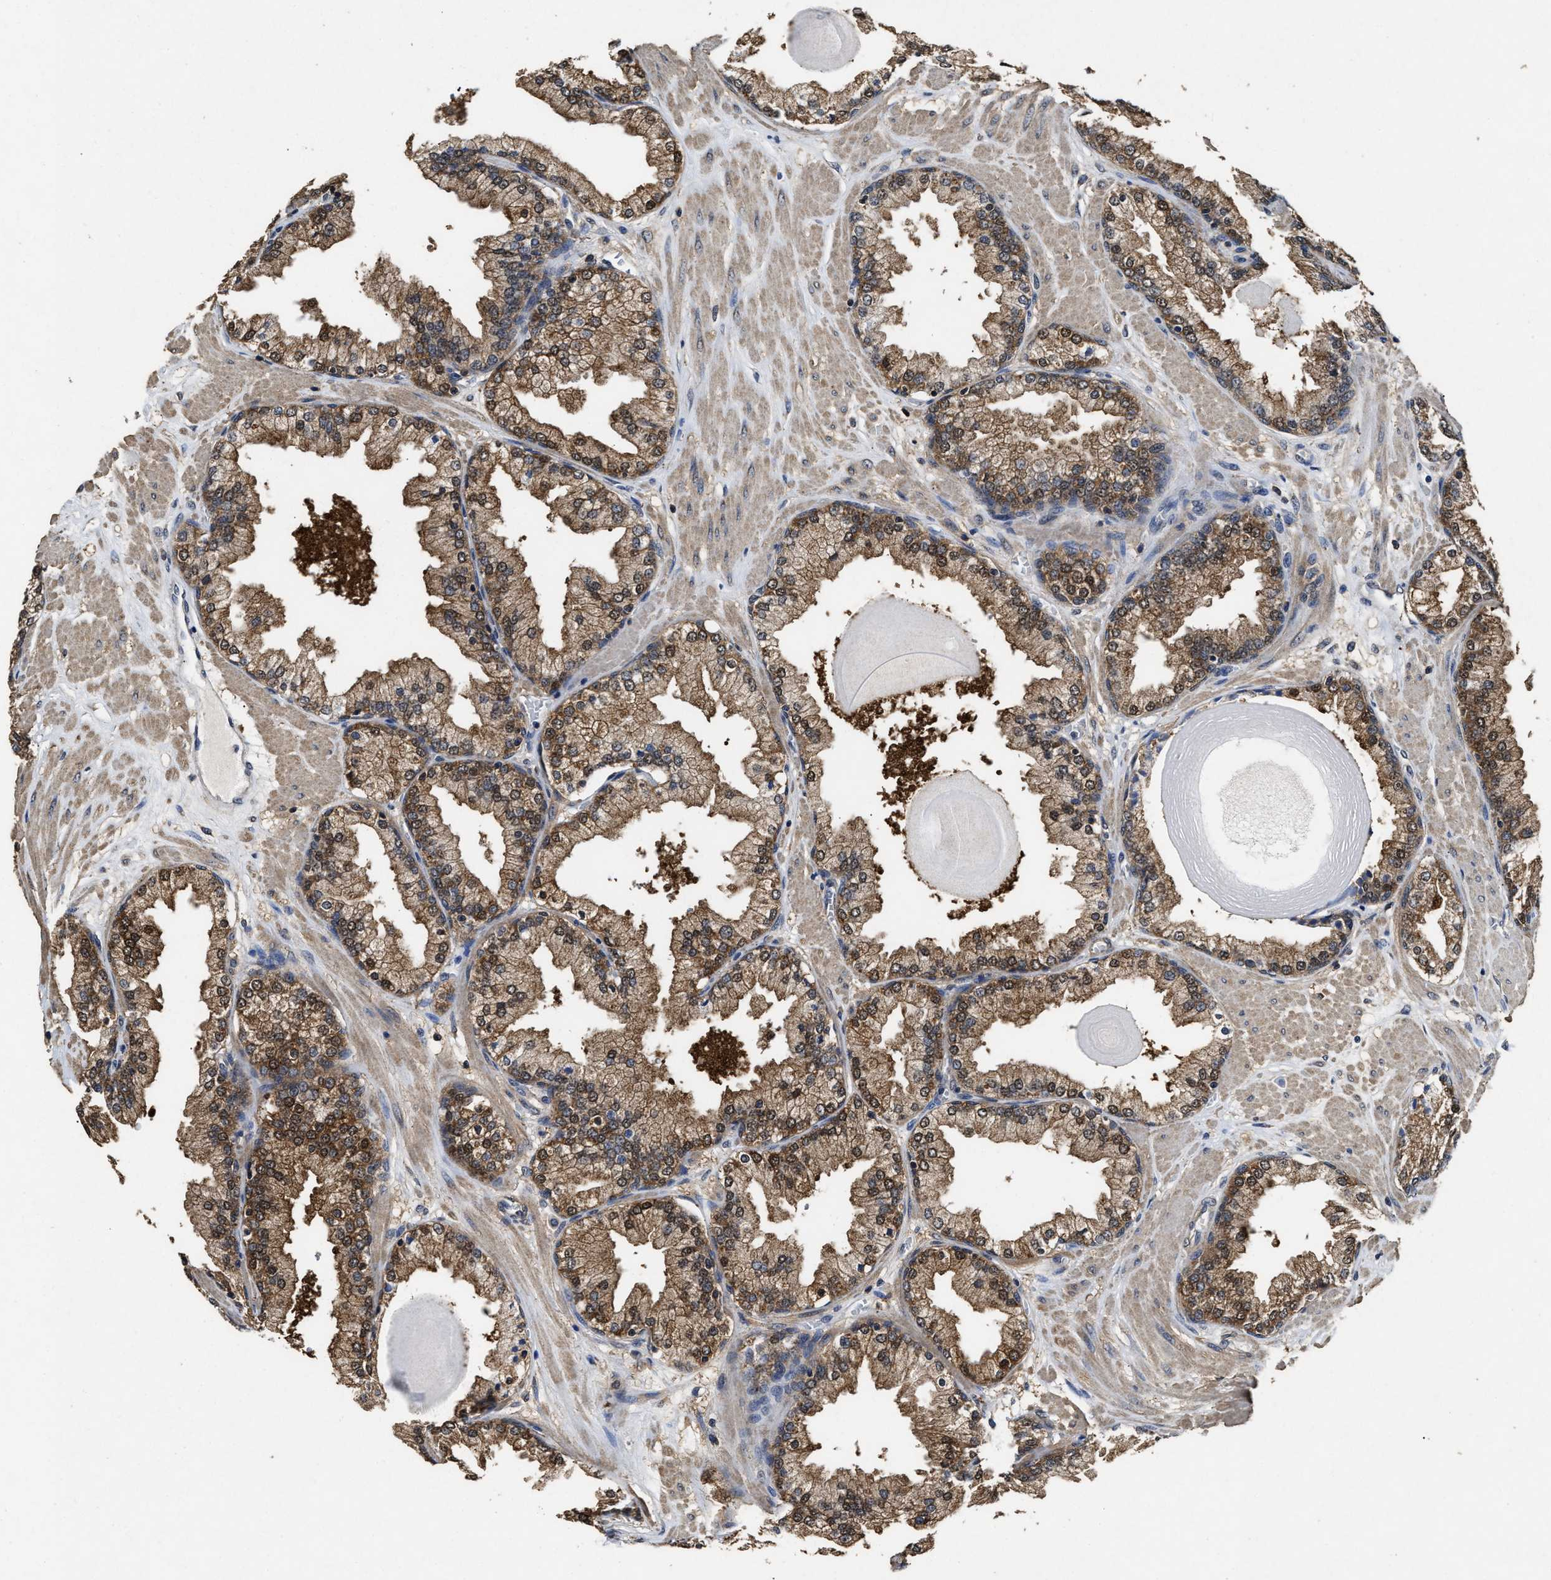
{"staining": {"intensity": "strong", "quantity": ">75%", "location": "cytoplasmic/membranous,nuclear"}, "tissue": "prostate", "cell_type": "Glandular cells", "image_type": "normal", "snomed": [{"axis": "morphology", "description": "Normal tissue, NOS"}, {"axis": "topography", "description": "Prostate"}], "caption": "Protein staining by immunohistochemistry (IHC) demonstrates strong cytoplasmic/membranous,nuclear expression in about >75% of glandular cells in normal prostate.", "gene": "ACAT2", "patient": {"sex": "male", "age": 51}}